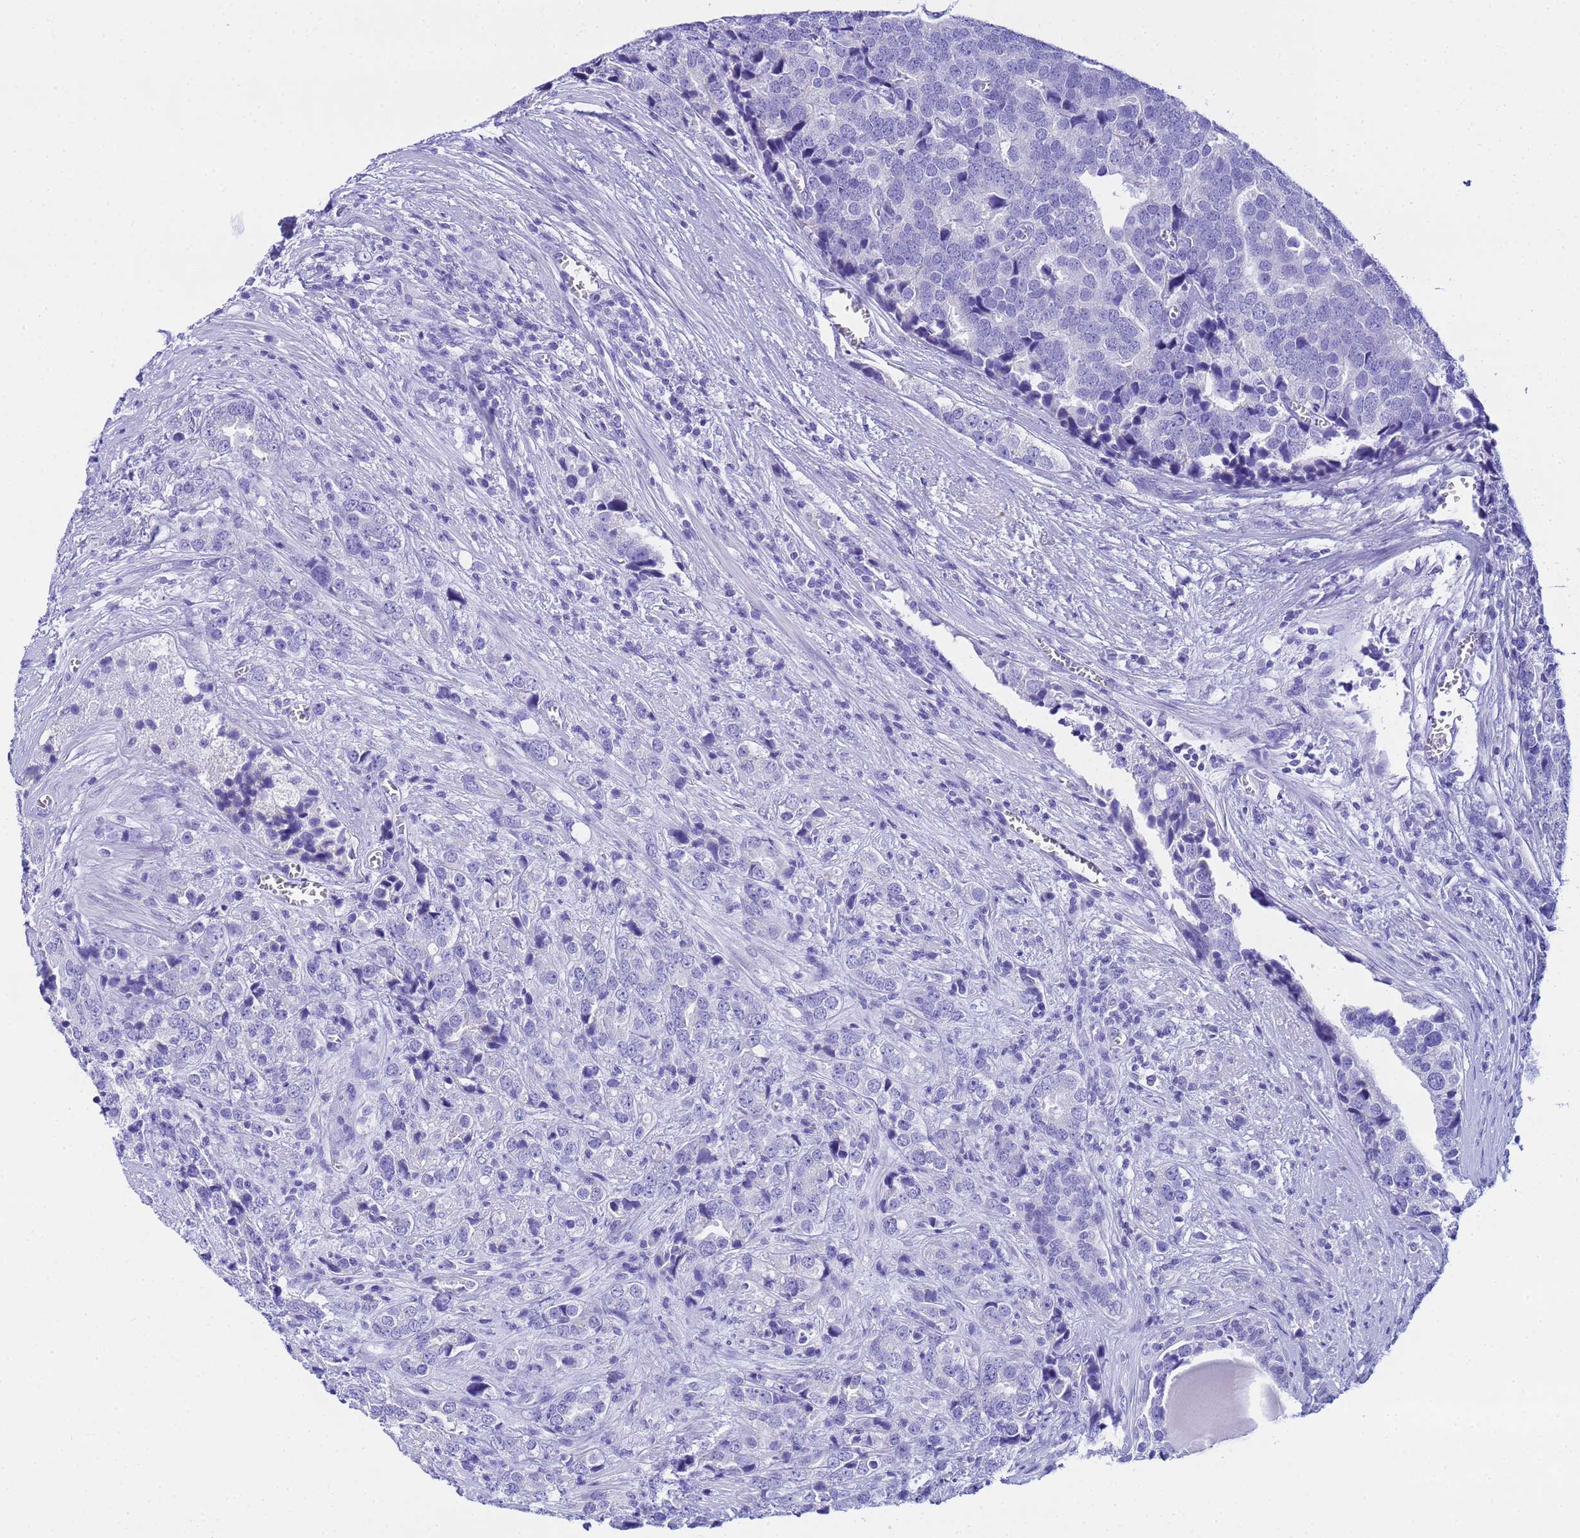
{"staining": {"intensity": "negative", "quantity": "none", "location": "none"}, "tissue": "prostate cancer", "cell_type": "Tumor cells", "image_type": "cancer", "snomed": [{"axis": "morphology", "description": "Adenocarcinoma, High grade"}, {"axis": "topography", "description": "Prostate"}], "caption": "This is an immunohistochemistry (IHC) image of human prostate cancer. There is no positivity in tumor cells.", "gene": "AQP12A", "patient": {"sex": "male", "age": 71}}